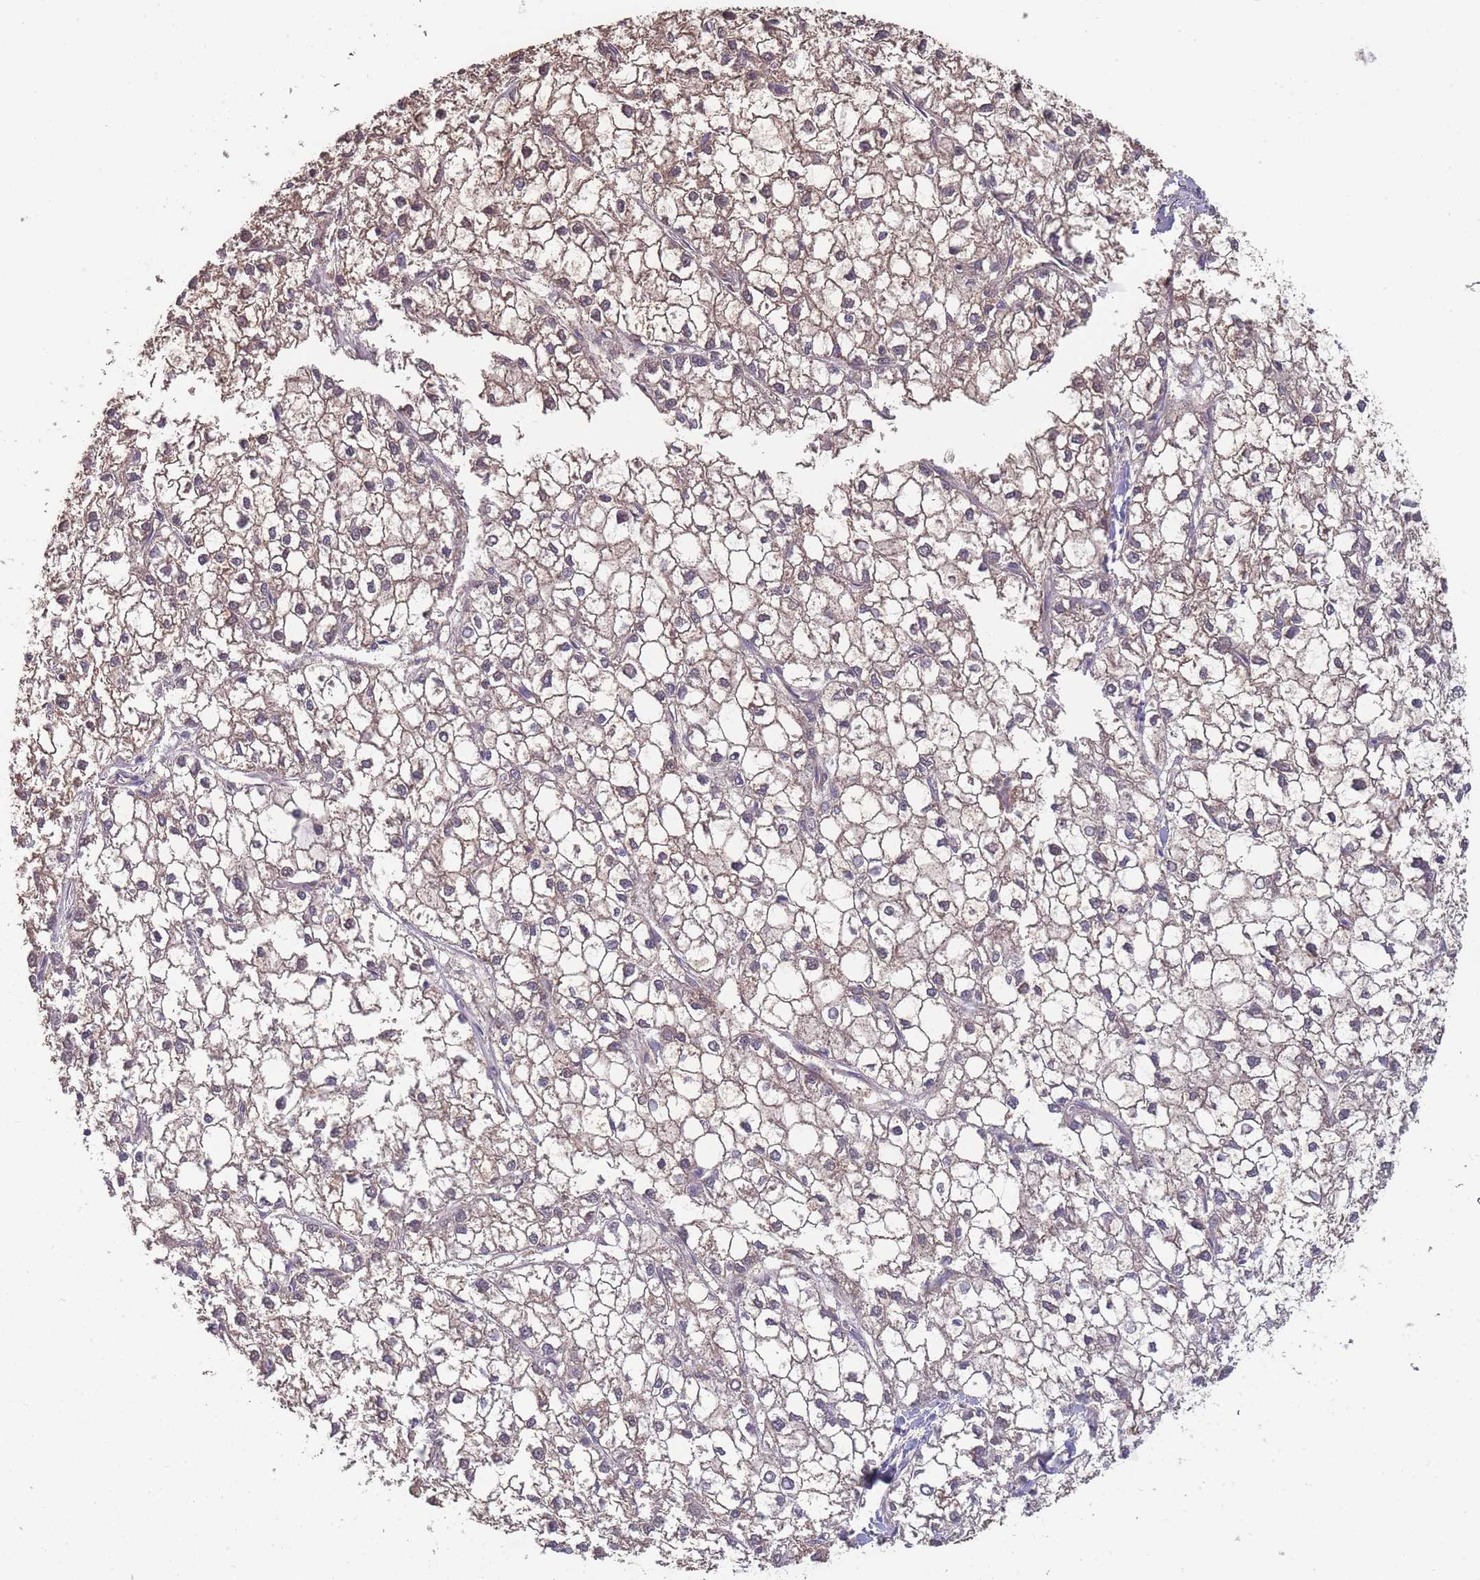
{"staining": {"intensity": "weak", "quantity": "25%-75%", "location": "cytoplasmic/membranous"}, "tissue": "liver cancer", "cell_type": "Tumor cells", "image_type": "cancer", "snomed": [{"axis": "morphology", "description": "Carcinoma, Hepatocellular, NOS"}, {"axis": "topography", "description": "Liver"}], "caption": "The image demonstrates a brown stain indicating the presence of a protein in the cytoplasmic/membranous of tumor cells in liver cancer (hepatocellular carcinoma).", "gene": "SLC35B4", "patient": {"sex": "female", "age": 43}}